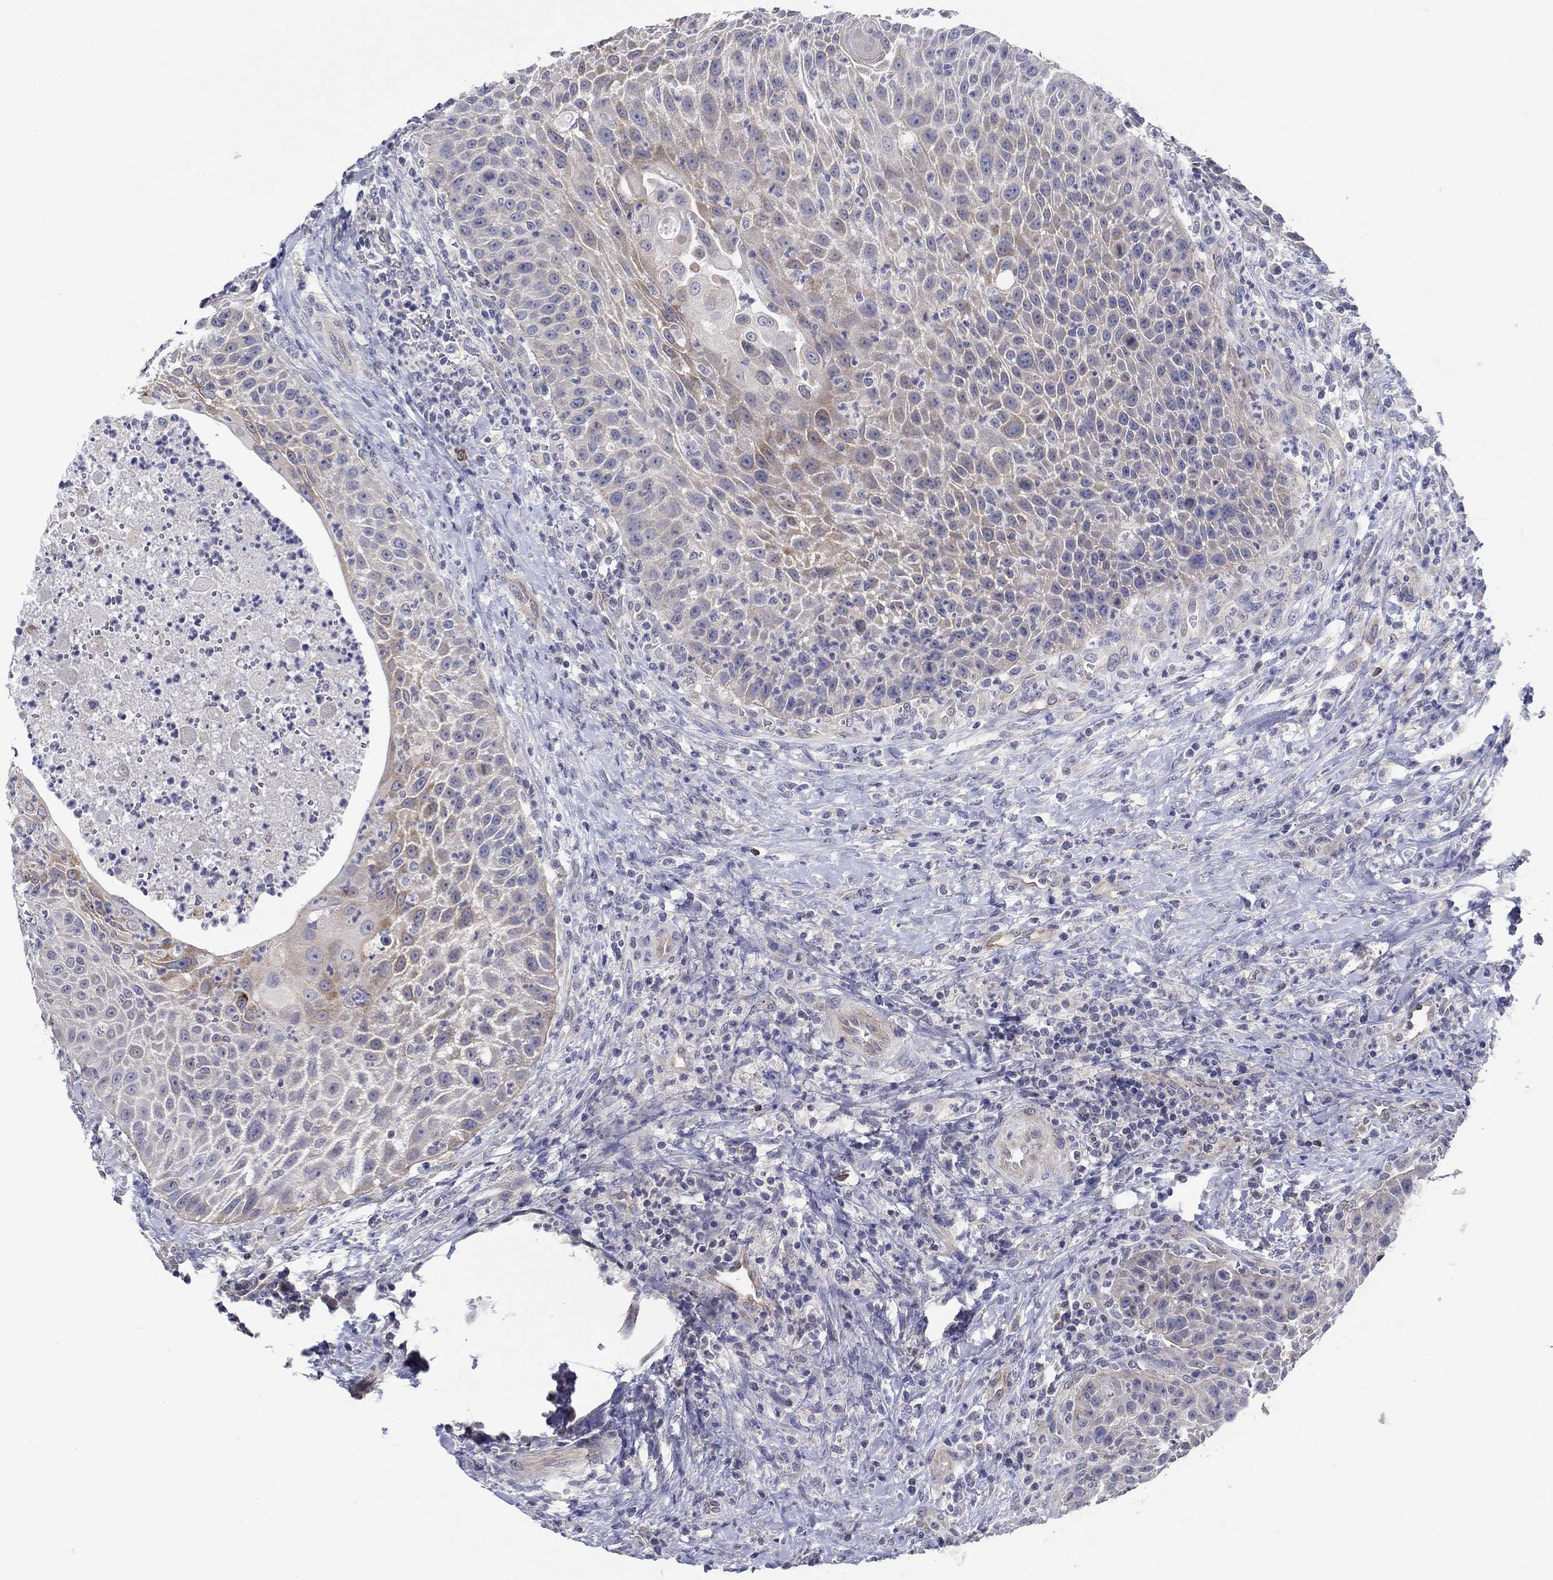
{"staining": {"intensity": "weak", "quantity": "<25%", "location": "cytoplasmic/membranous"}, "tissue": "head and neck cancer", "cell_type": "Tumor cells", "image_type": "cancer", "snomed": [{"axis": "morphology", "description": "Squamous cell carcinoma, NOS"}, {"axis": "topography", "description": "Head-Neck"}], "caption": "IHC histopathology image of squamous cell carcinoma (head and neck) stained for a protein (brown), which shows no staining in tumor cells.", "gene": "ERMP1", "patient": {"sex": "male", "age": 69}}